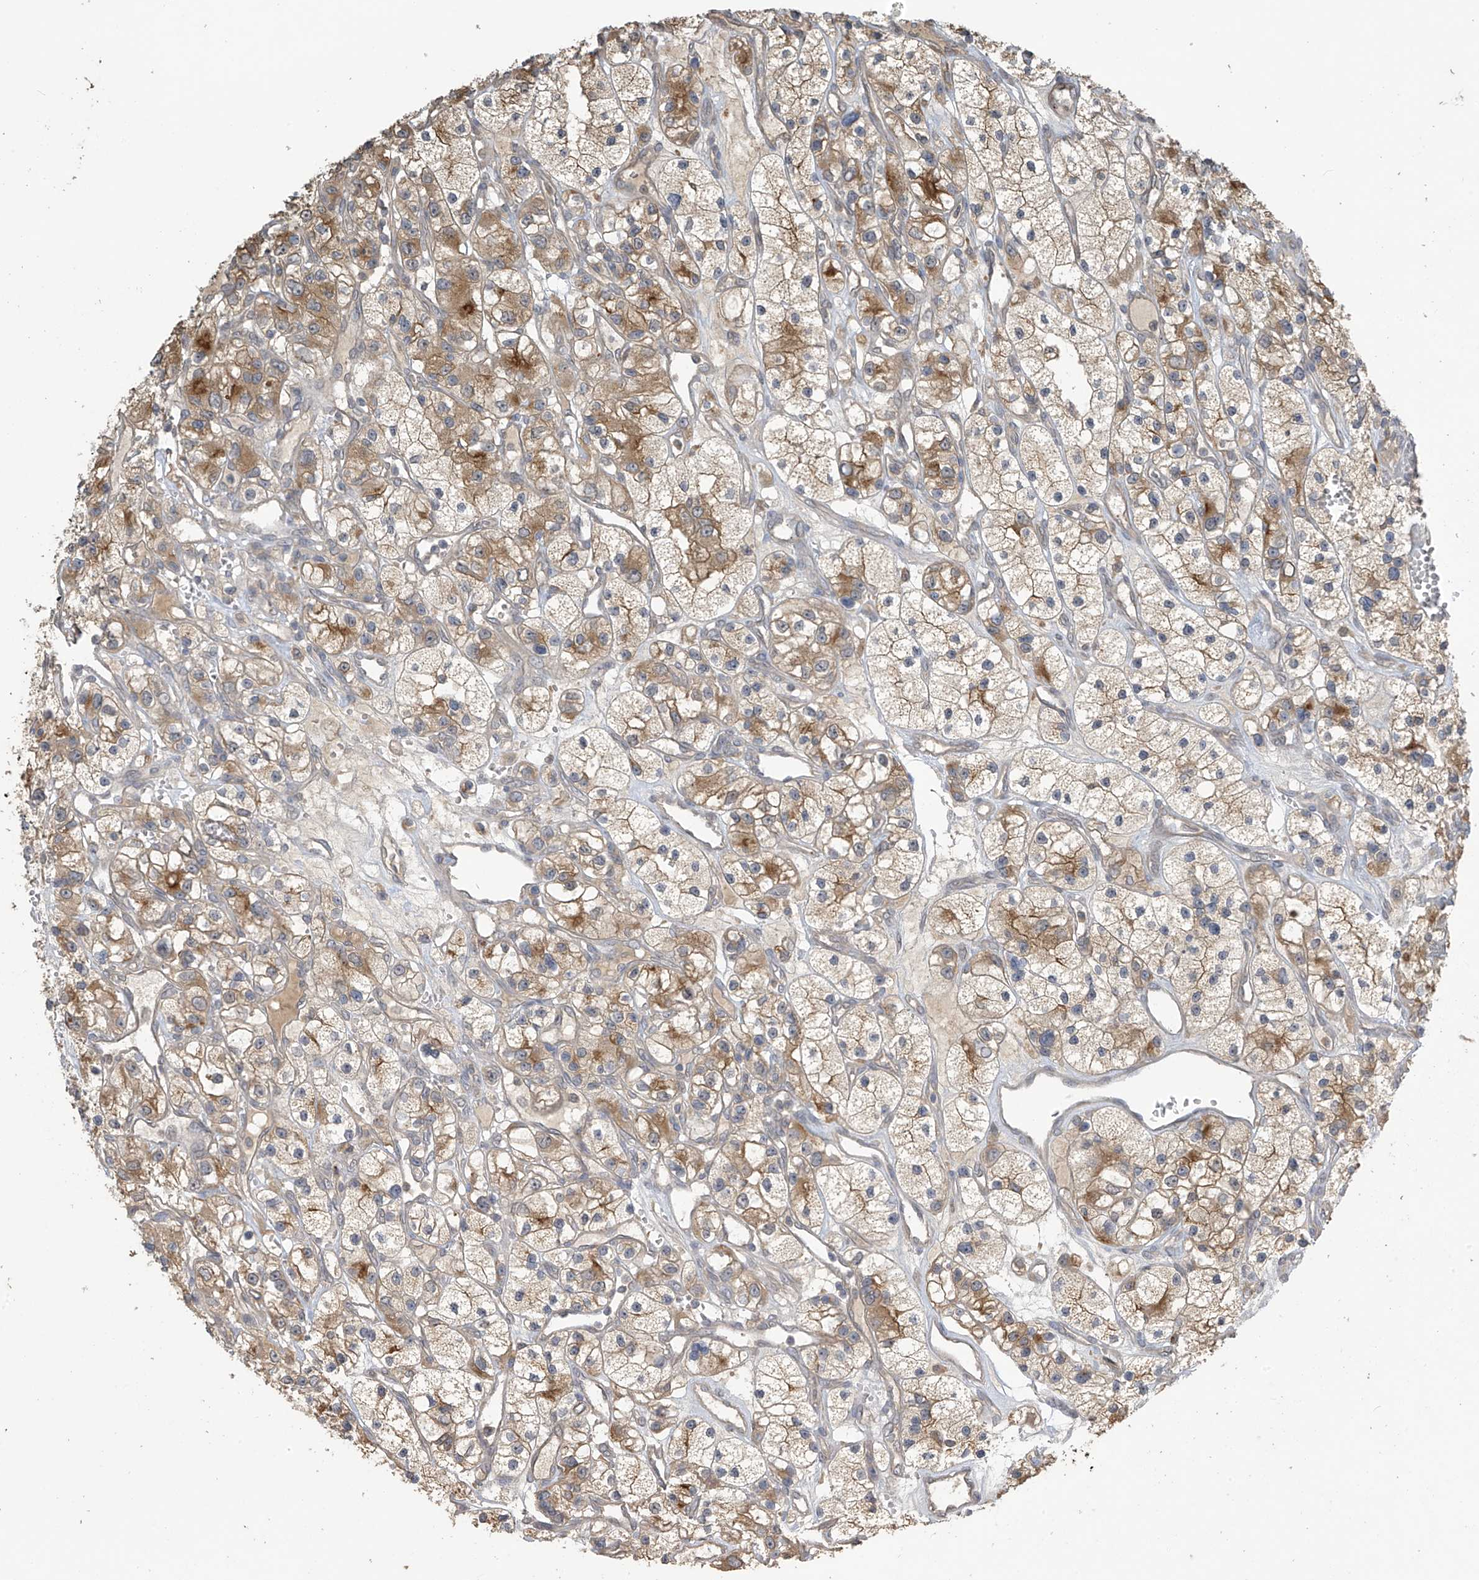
{"staining": {"intensity": "moderate", "quantity": "25%-75%", "location": "cytoplasmic/membranous"}, "tissue": "renal cancer", "cell_type": "Tumor cells", "image_type": "cancer", "snomed": [{"axis": "morphology", "description": "Adenocarcinoma, NOS"}, {"axis": "topography", "description": "Kidney"}], "caption": "About 25%-75% of tumor cells in human adenocarcinoma (renal) display moderate cytoplasmic/membranous protein positivity as visualized by brown immunohistochemical staining.", "gene": "SLFN14", "patient": {"sex": "female", "age": 57}}